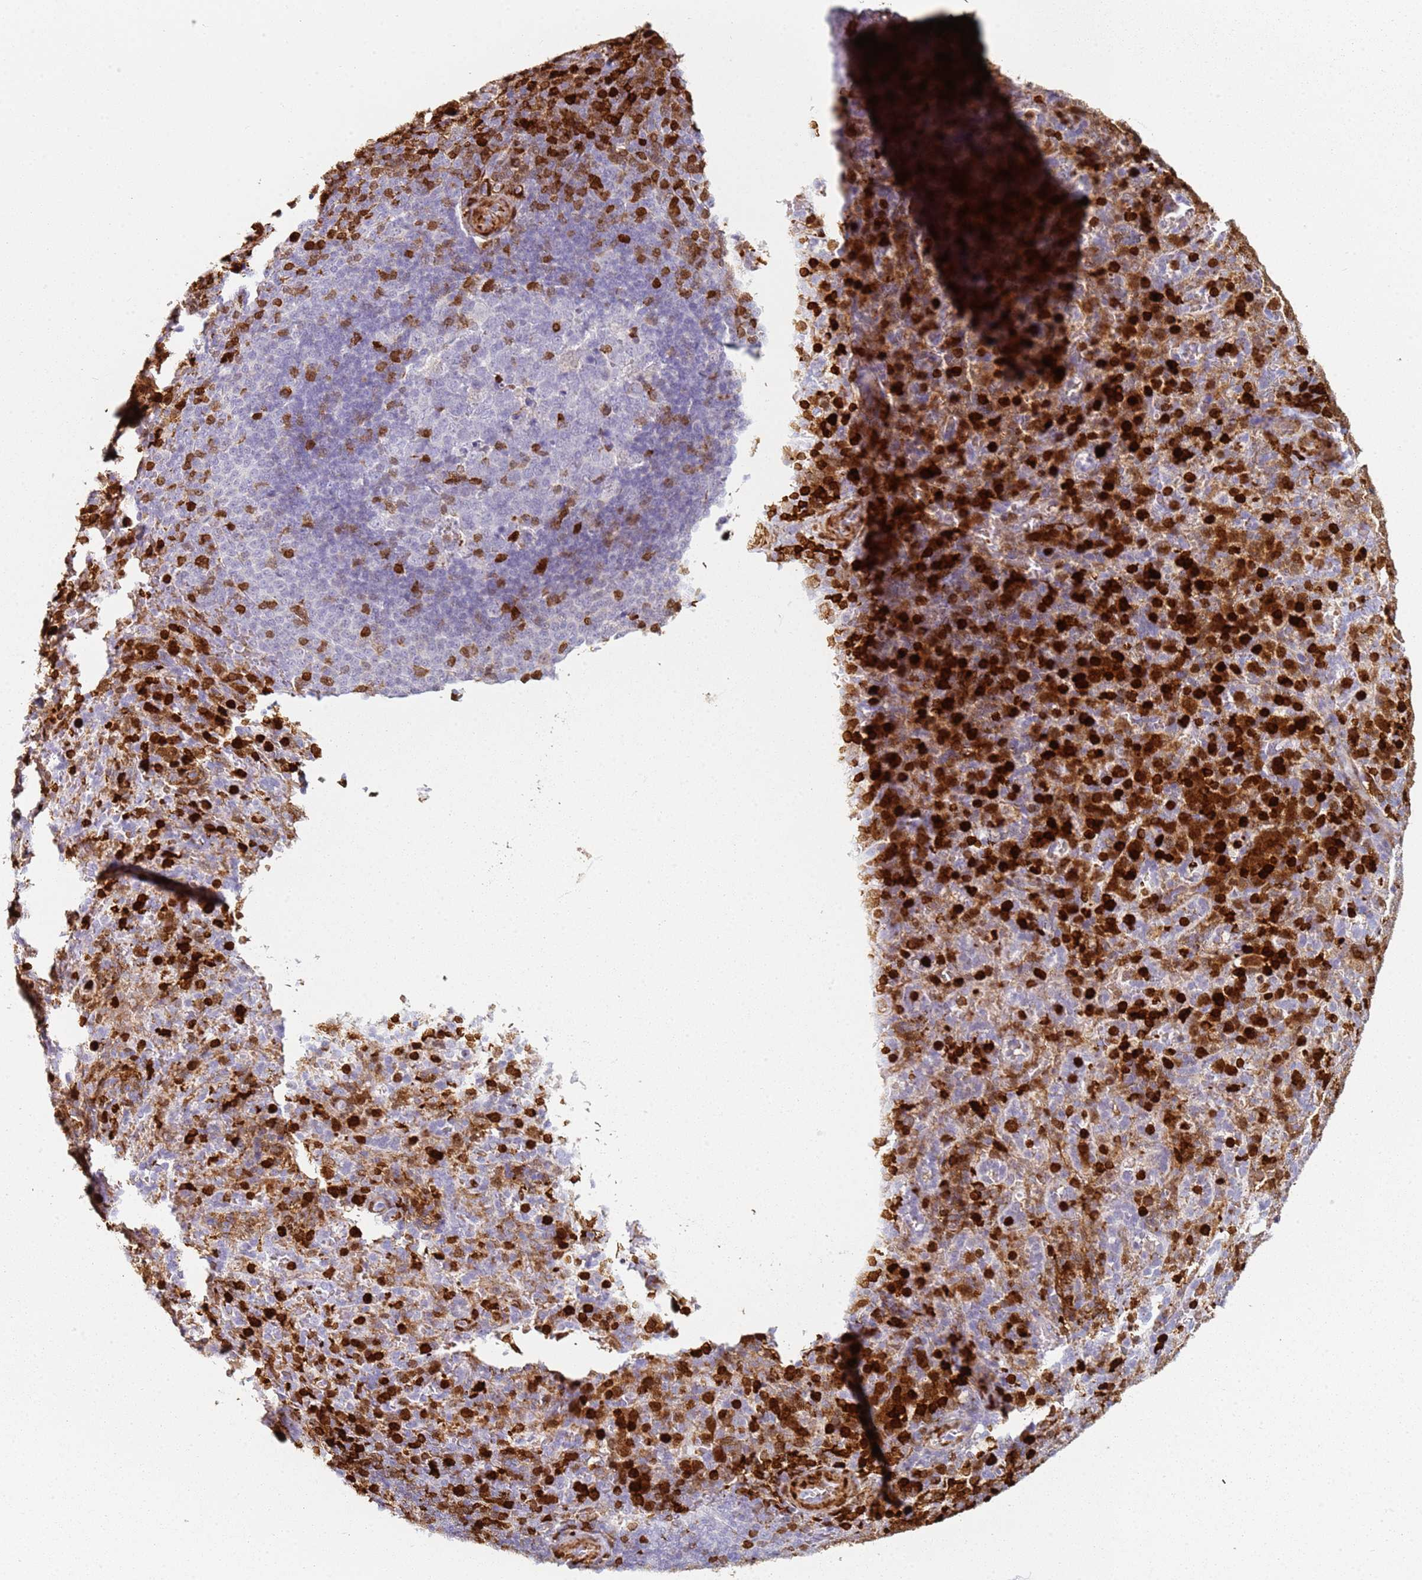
{"staining": {"intensity": "strong", "quantity": "25%-75%", "location": "cytoplasmic/membranous,nuclear"}, "tissue": "spleen", "cell_type": "Cells in red pulp", "image_type": "normal", "snomed": [{"axis": "morphology", "description": "Normal tissue, NOS"}, {"axis": "topography", "description": "Spleen"}], "caption": "Immunohistochemistry (IHC) of benign spleen shows high levels of strong cytoplasmic/membranous,nuclear positivity in approximately 25%-75% of cells in red pulp. The staining was performed using DAB (3,3'-diaminobenzidine), with brown indicating positive protein expression. Nuclei are stained blue with hematoxylin.", "gene": "S100A4", "patient": {"sex": "female", "age": 21}}